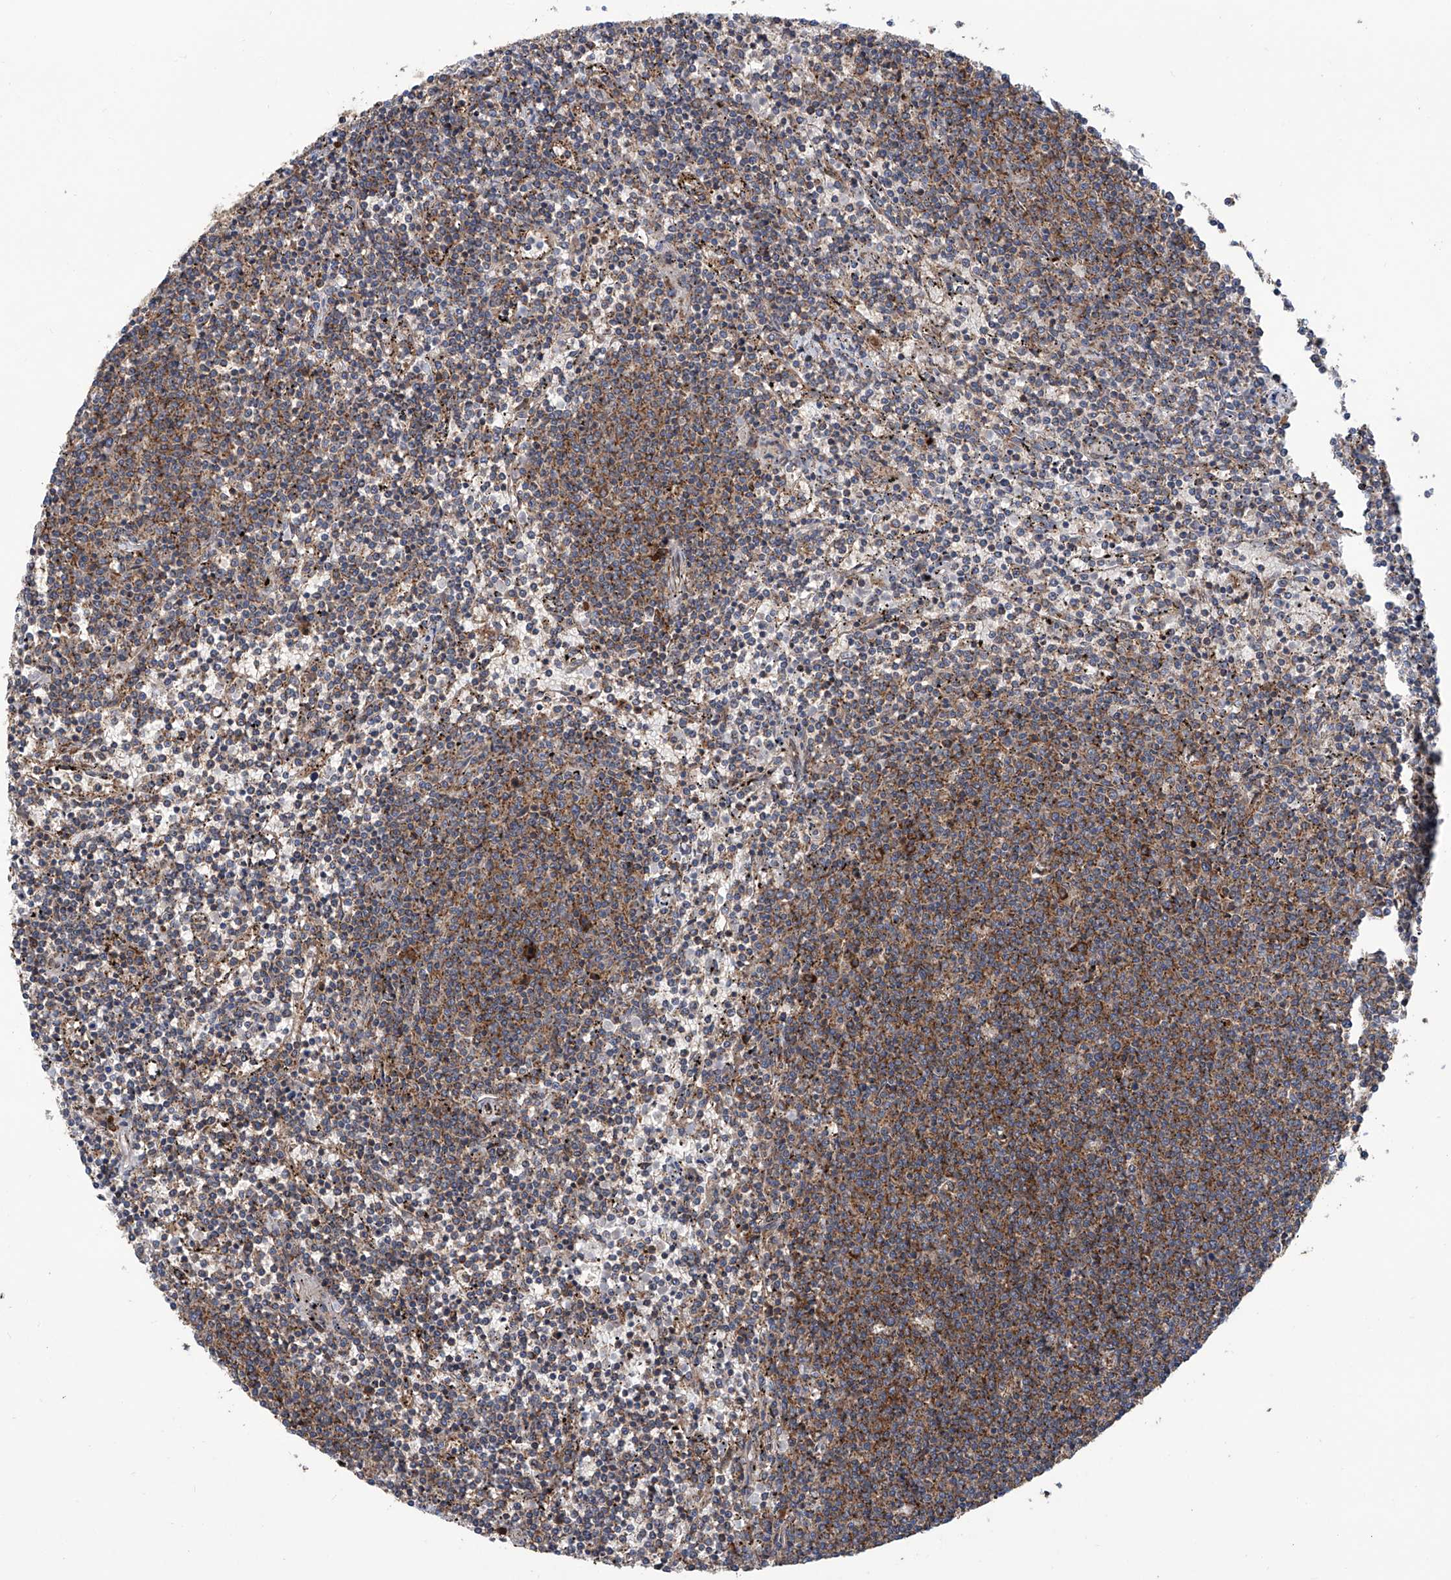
{"staining": {"intensity": "moderate", "quantity": ">75%", "location": "cytoplasmic/membranous"}, "tissue": "lymphoma", "cell_type": "Tumor cells", "image_type": "cancer", "snomed": [{"axis": "morphology", "description": "Malignant lymphoma, non-Hodgkin's type, Low grade"}, {"axis": "topography", "description": "Spleen"}], "caption": "Human malignant lymphoma, non-Hodgkin's type (low-grade) stained for a protein (brown) demonstrates moderate cytoplasmic/membranous positive expression in about >75% of tumor cells.", "gene": "SENP2", "patient": {"sex": "female", "age": 50}}